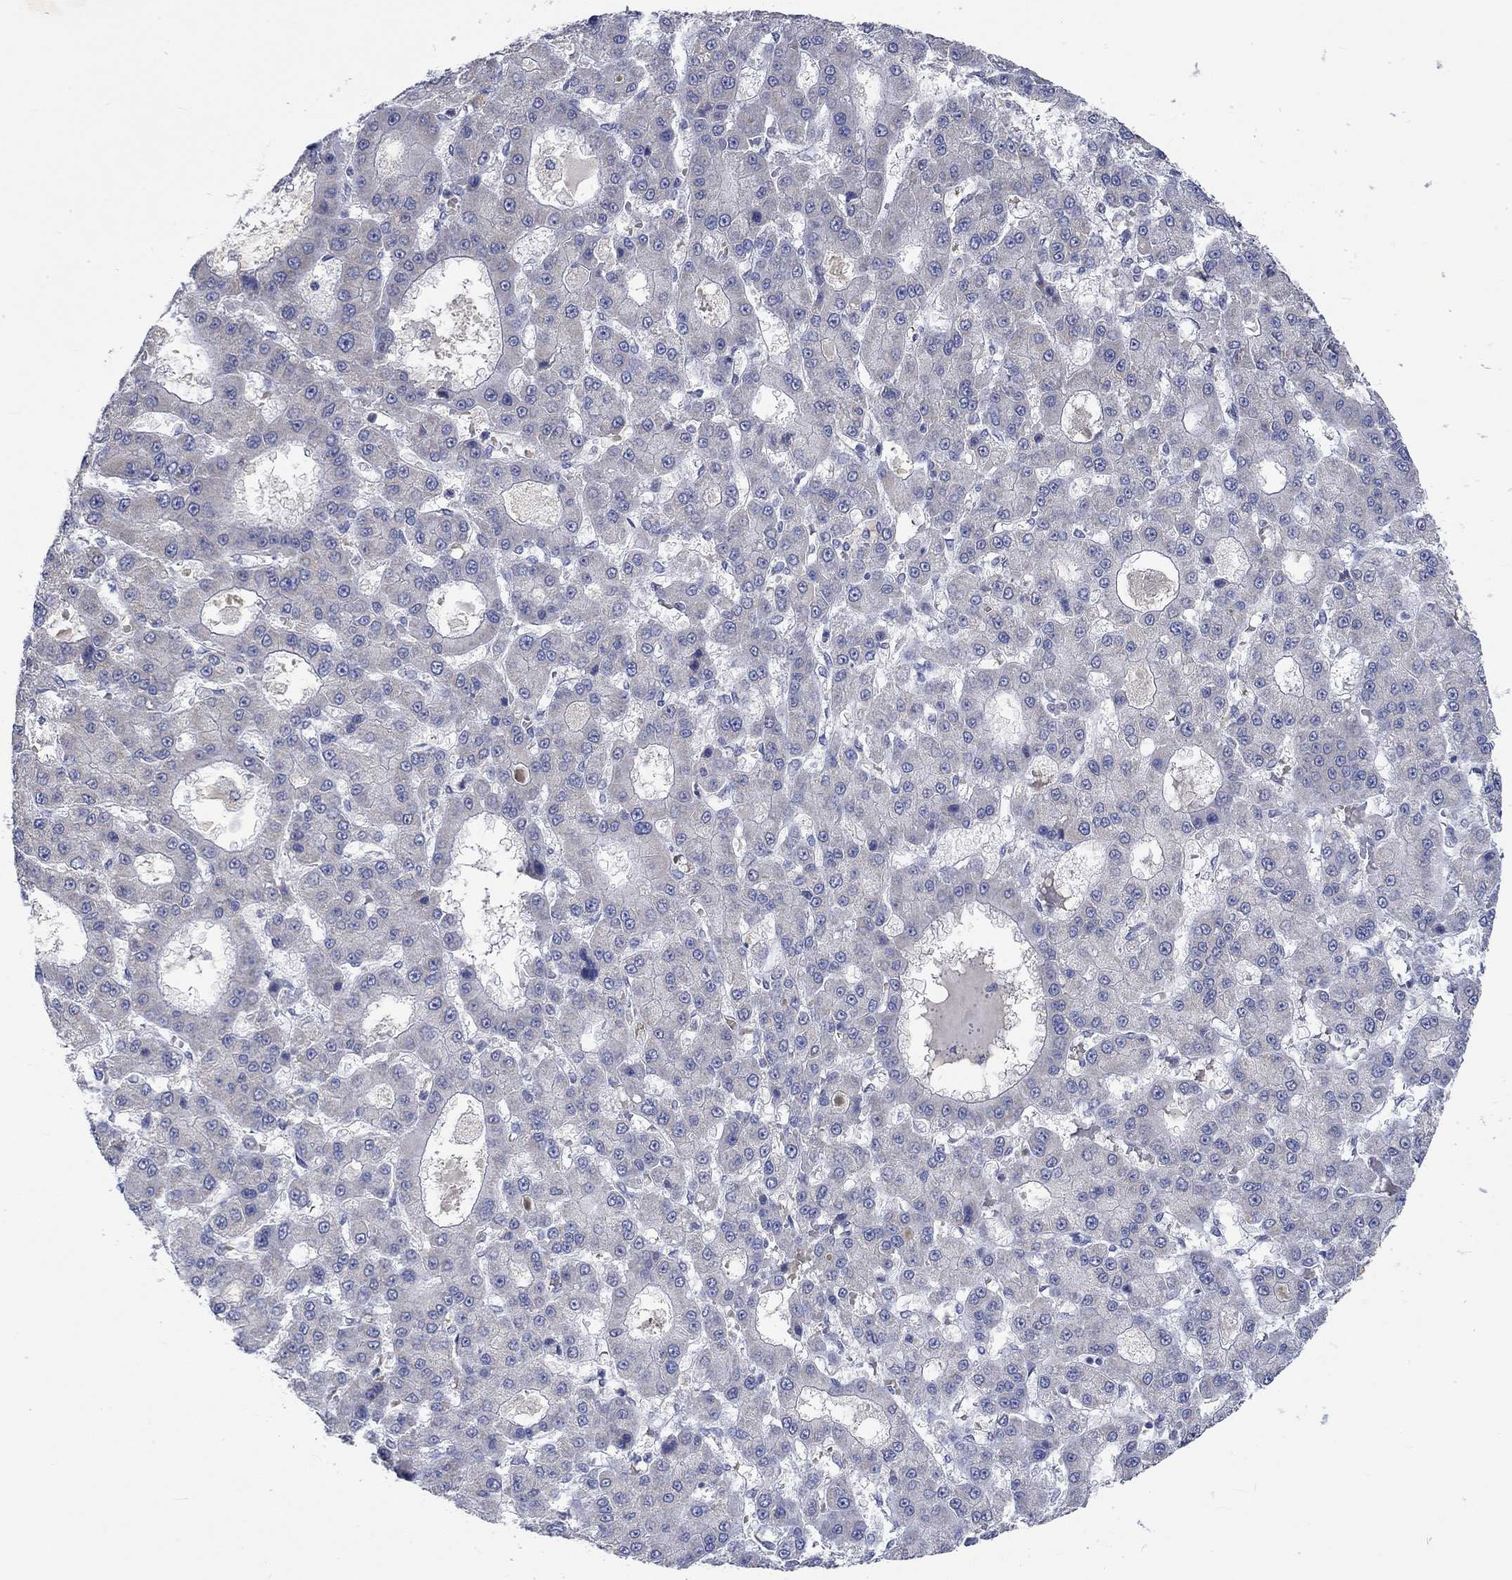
{"staining": {"intensity": "negative", "quantity": "none", "location": "none"}, "tissue": "liver cancer", "cell_type": "Tumor cells", "image_type": "cancer", "snomed": [{"axis": "morphology", "description": "Carcinoma, Hepatocellular, NOS"}, {"axis": "topography", "description": "Liver"}], "caption": "Protein analysis of hepatocellular carcinoma (liver) exhibits no significant staining in tumor cells.", "gene": "WASF1", "patient": {"sex": "male", "age": 70}}